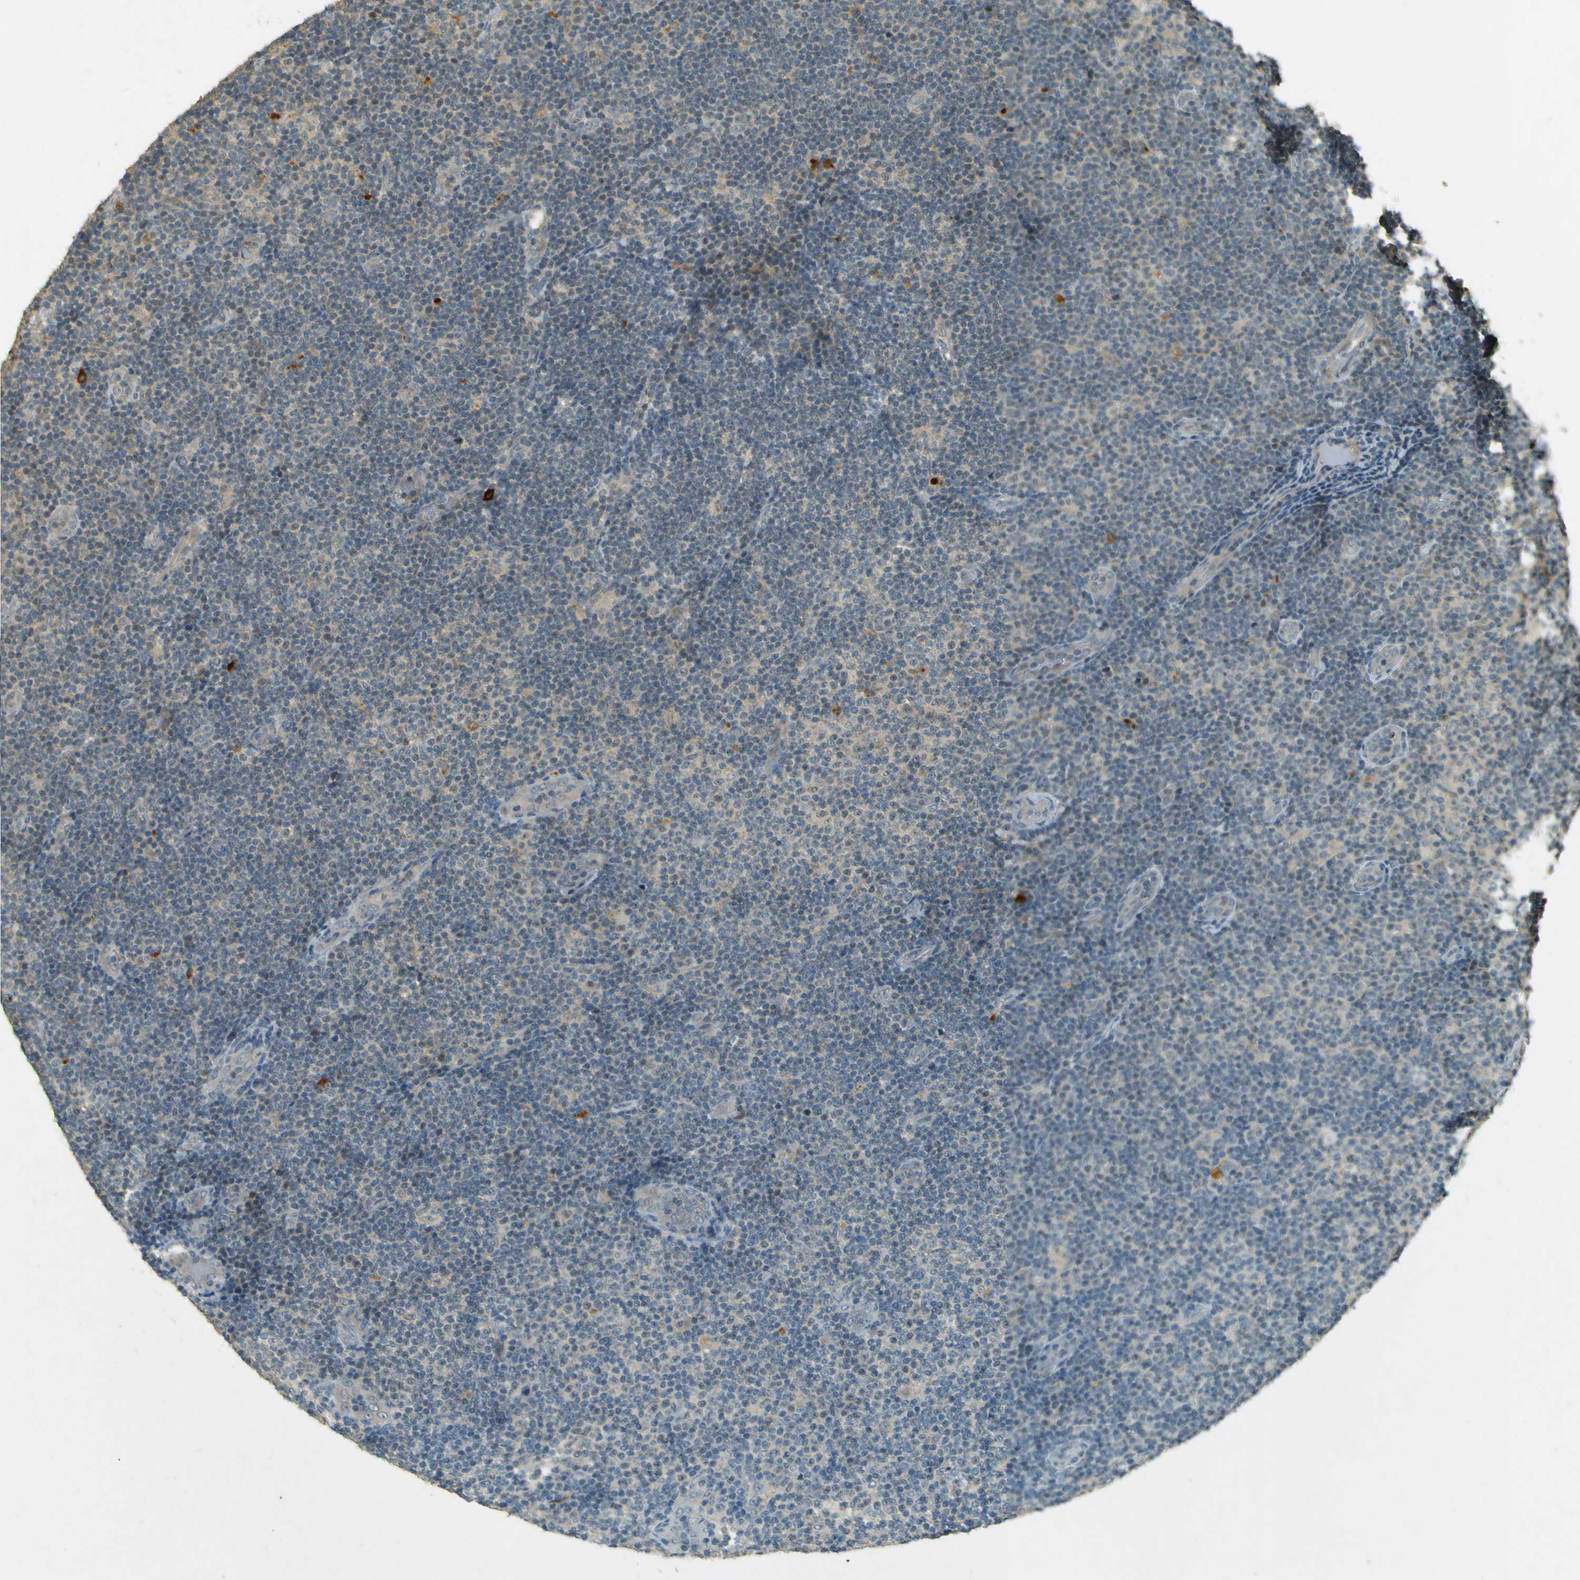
{"staining": {"intensity": "weak", "quantity": "<25%", "location": "cytoplasmic/membranous"}, "tissue": "lymphoma", "cell_type": "Tumor cells", "image_type": "cancer", "snomed": [{"axis": "morphology", "description": "Malignant lymphoma, non-Hodgkin's type, Low grade"}, {"axis": "topography", "description": "Lymph node"}], "caption": "Tumor cells show no significant expression in malignant lymphoma, non-Hodgkin's type (low-grade).", "gene": "MPDZ", "patient": {"sex": "male", "age": 83}}